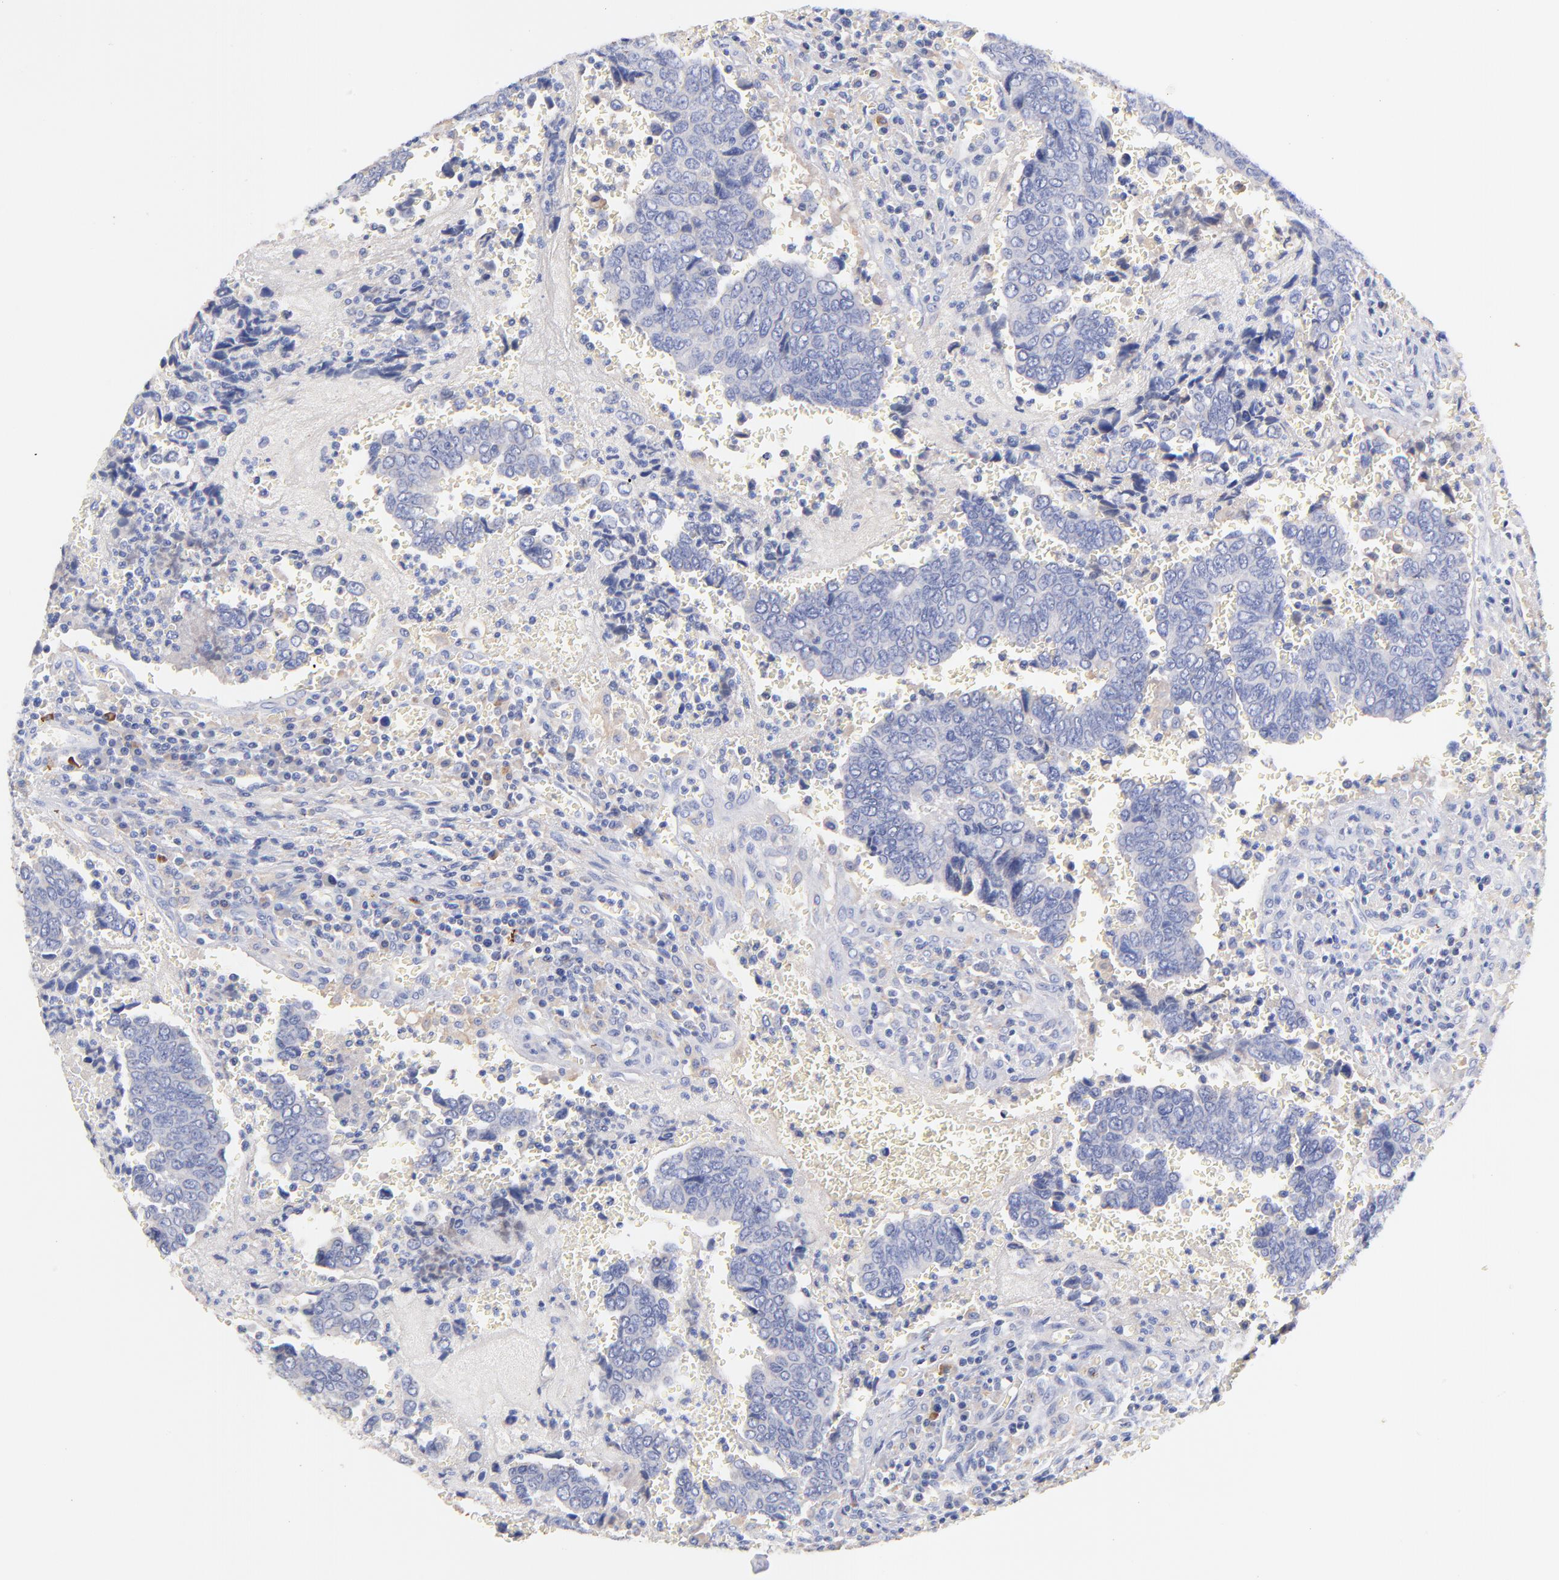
{"staining": {"intensity": "negative", "quantity": "none", "location": "none"}, "tissue": "urothelial cancer", "cell_type": "Tumor cells", "image_type": "cancer", "snomed": [{"axis": "morphology", "description": "Urothelial carcinoma, High grade"}, {"axis": "topography", "description": "Urinary bladder"}], "caption": "The image shows no significant expression in tumor cells of urothelial cancer.", "gene": "IGLV7-43", "patient": {"sex": "male", "age": 86}}